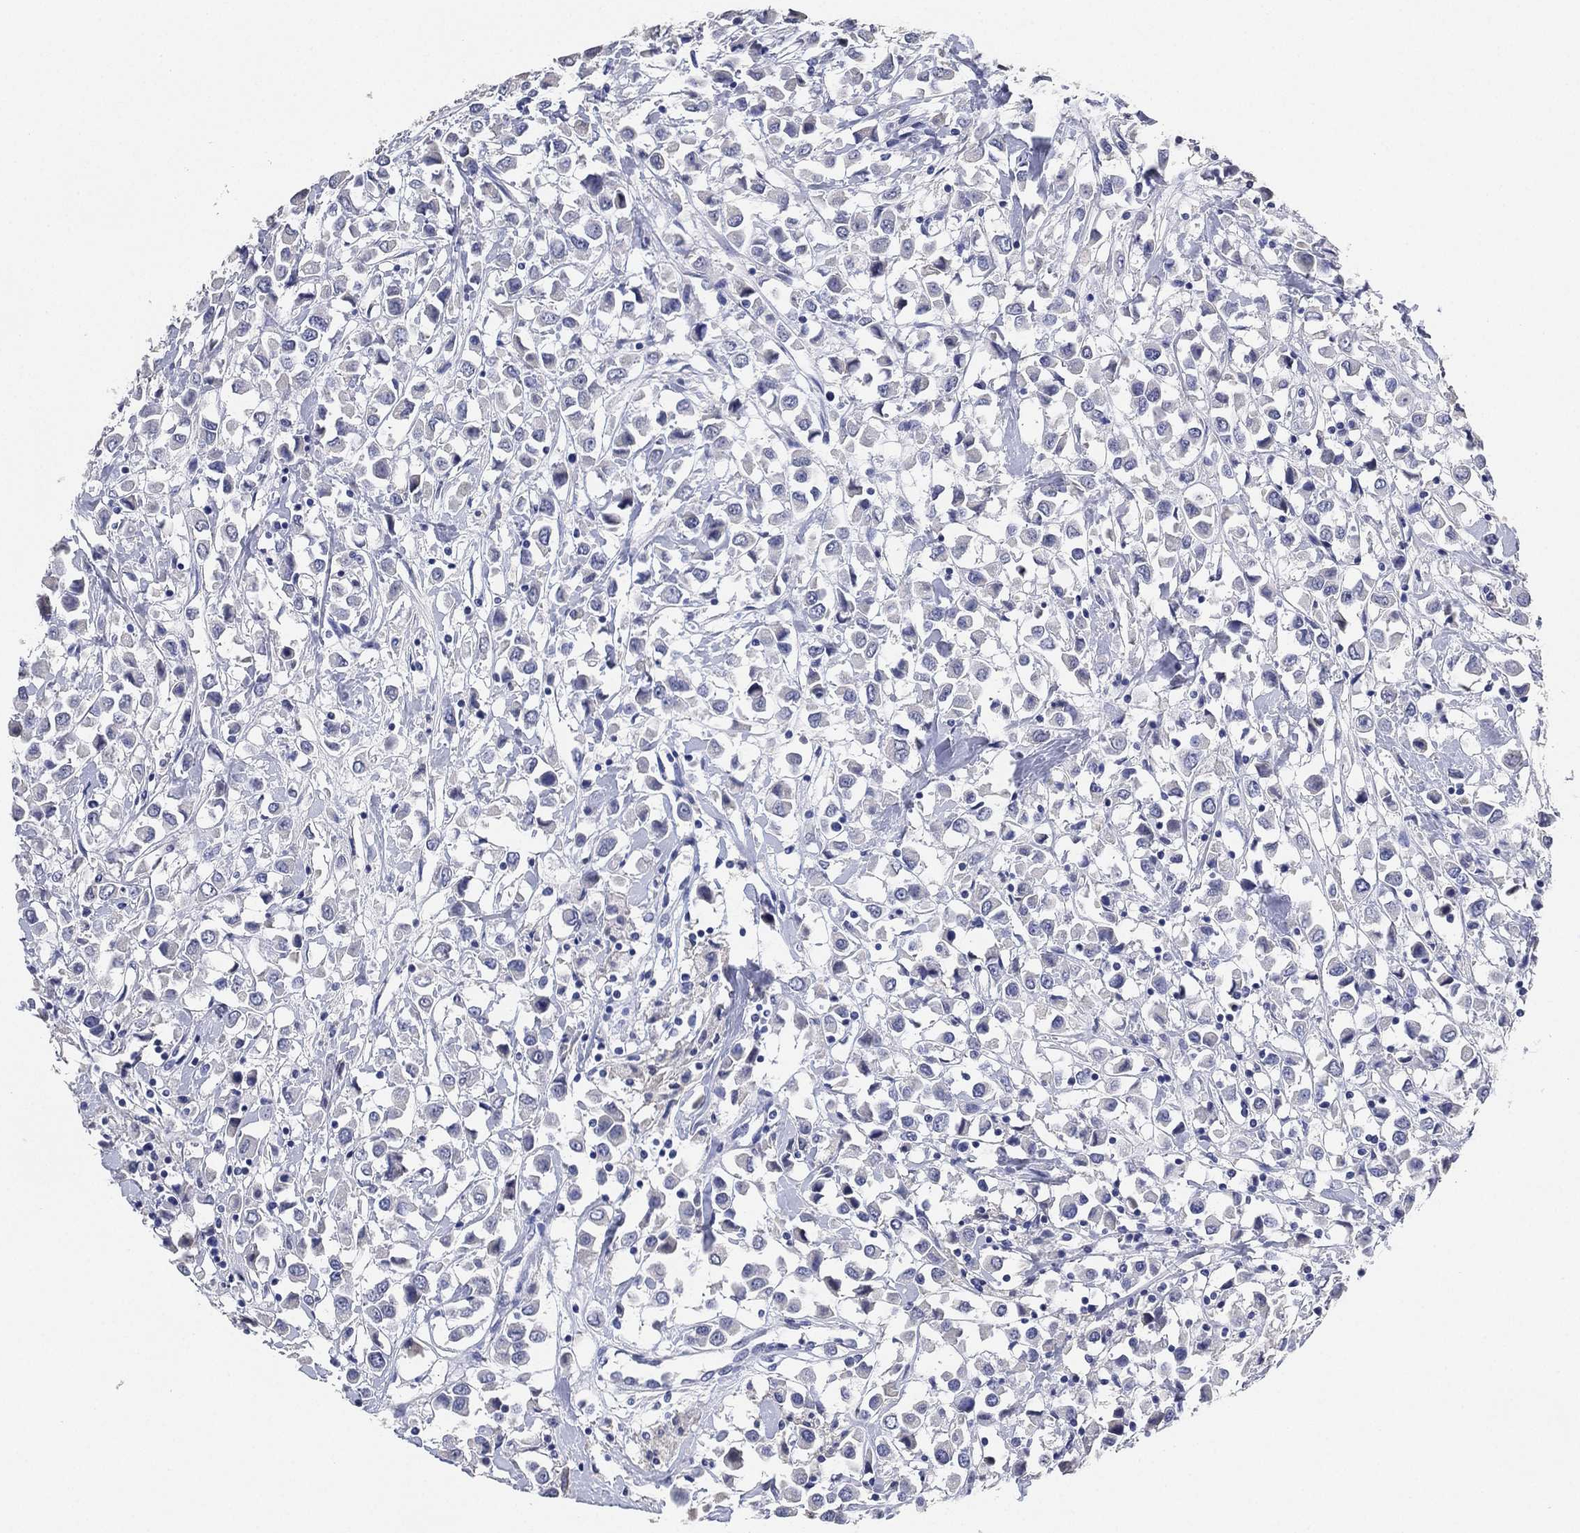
{"staining": {"intensity": "negative", "quantity": "none", "location": "none"}, "tissue": "breast cancer", "cell_type": "Tumor cells", "image_type": "cancer", "snomed": [{"axis": "morphology", "description": "Duct carcinoma"}, {"axis": "topography", "description": "Breast"}], "caption": "Breast cancer (intraductal carcinoma) stained for a protein using IHC demonstrates no expression tumor cells.", "gene": "IYD", "patient": {"sex": "female", "age": 61}}